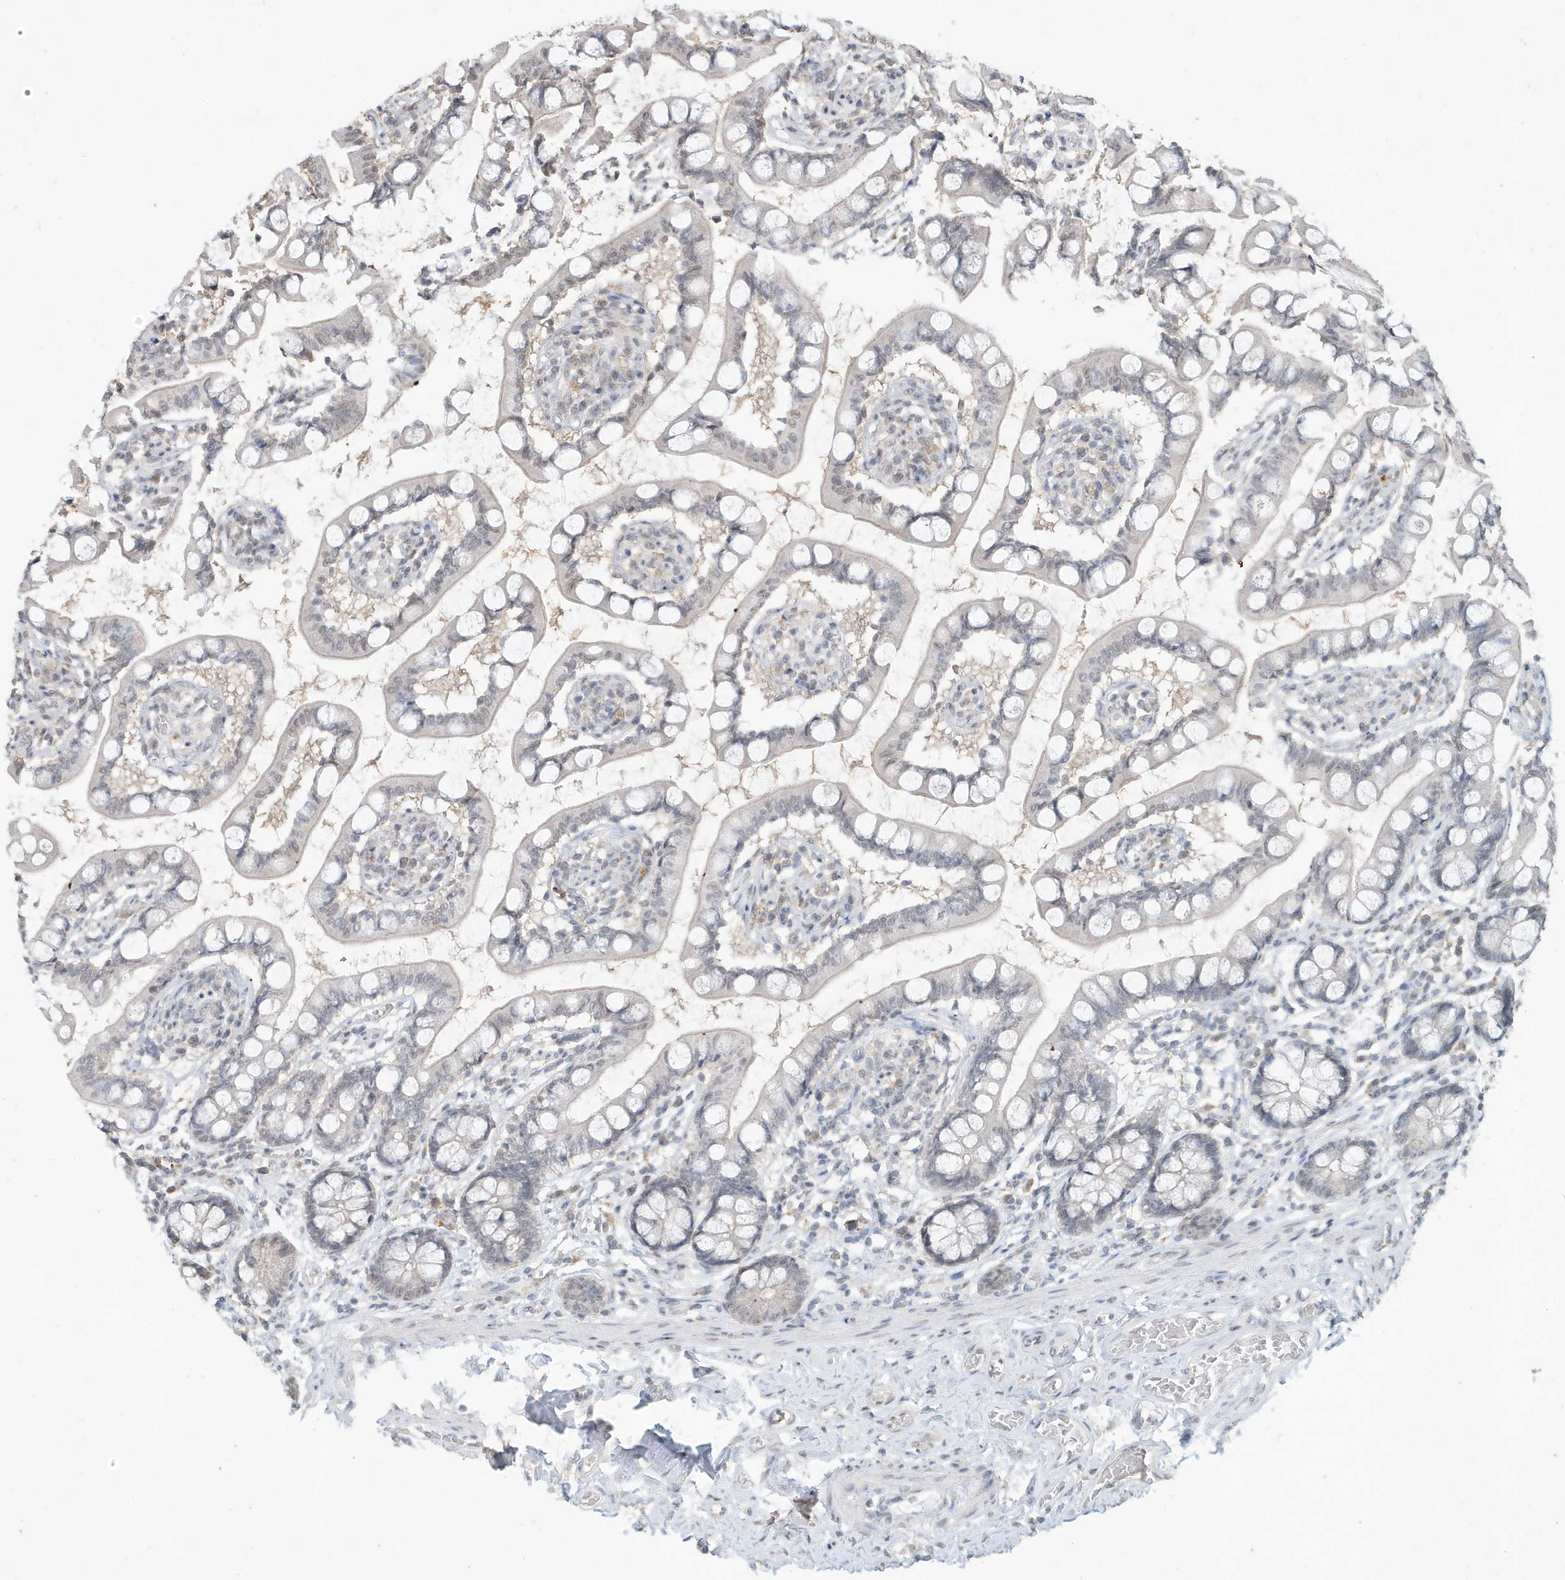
{"staining": {"intensity": "weak", "quantity": "<25%", "location": "nuclear"}, "tissue": "small intestine", "cell_type": "Glandular cells", "image_type": "normal", "snomed": [{"axis": "morphology", "description": "Normal tissue, NOS"}, {"axis": "topography", "description": "Small intestine"}], "caption": "Immunohistochemistry (IHC) of normal human small intestine shows no staining in glandular cells. (DAB immunohistochemistry (IHC) with hematoxylin counter stain).", "gene": "DEFA1", "patient": {"sex": "male", "age": 52}}